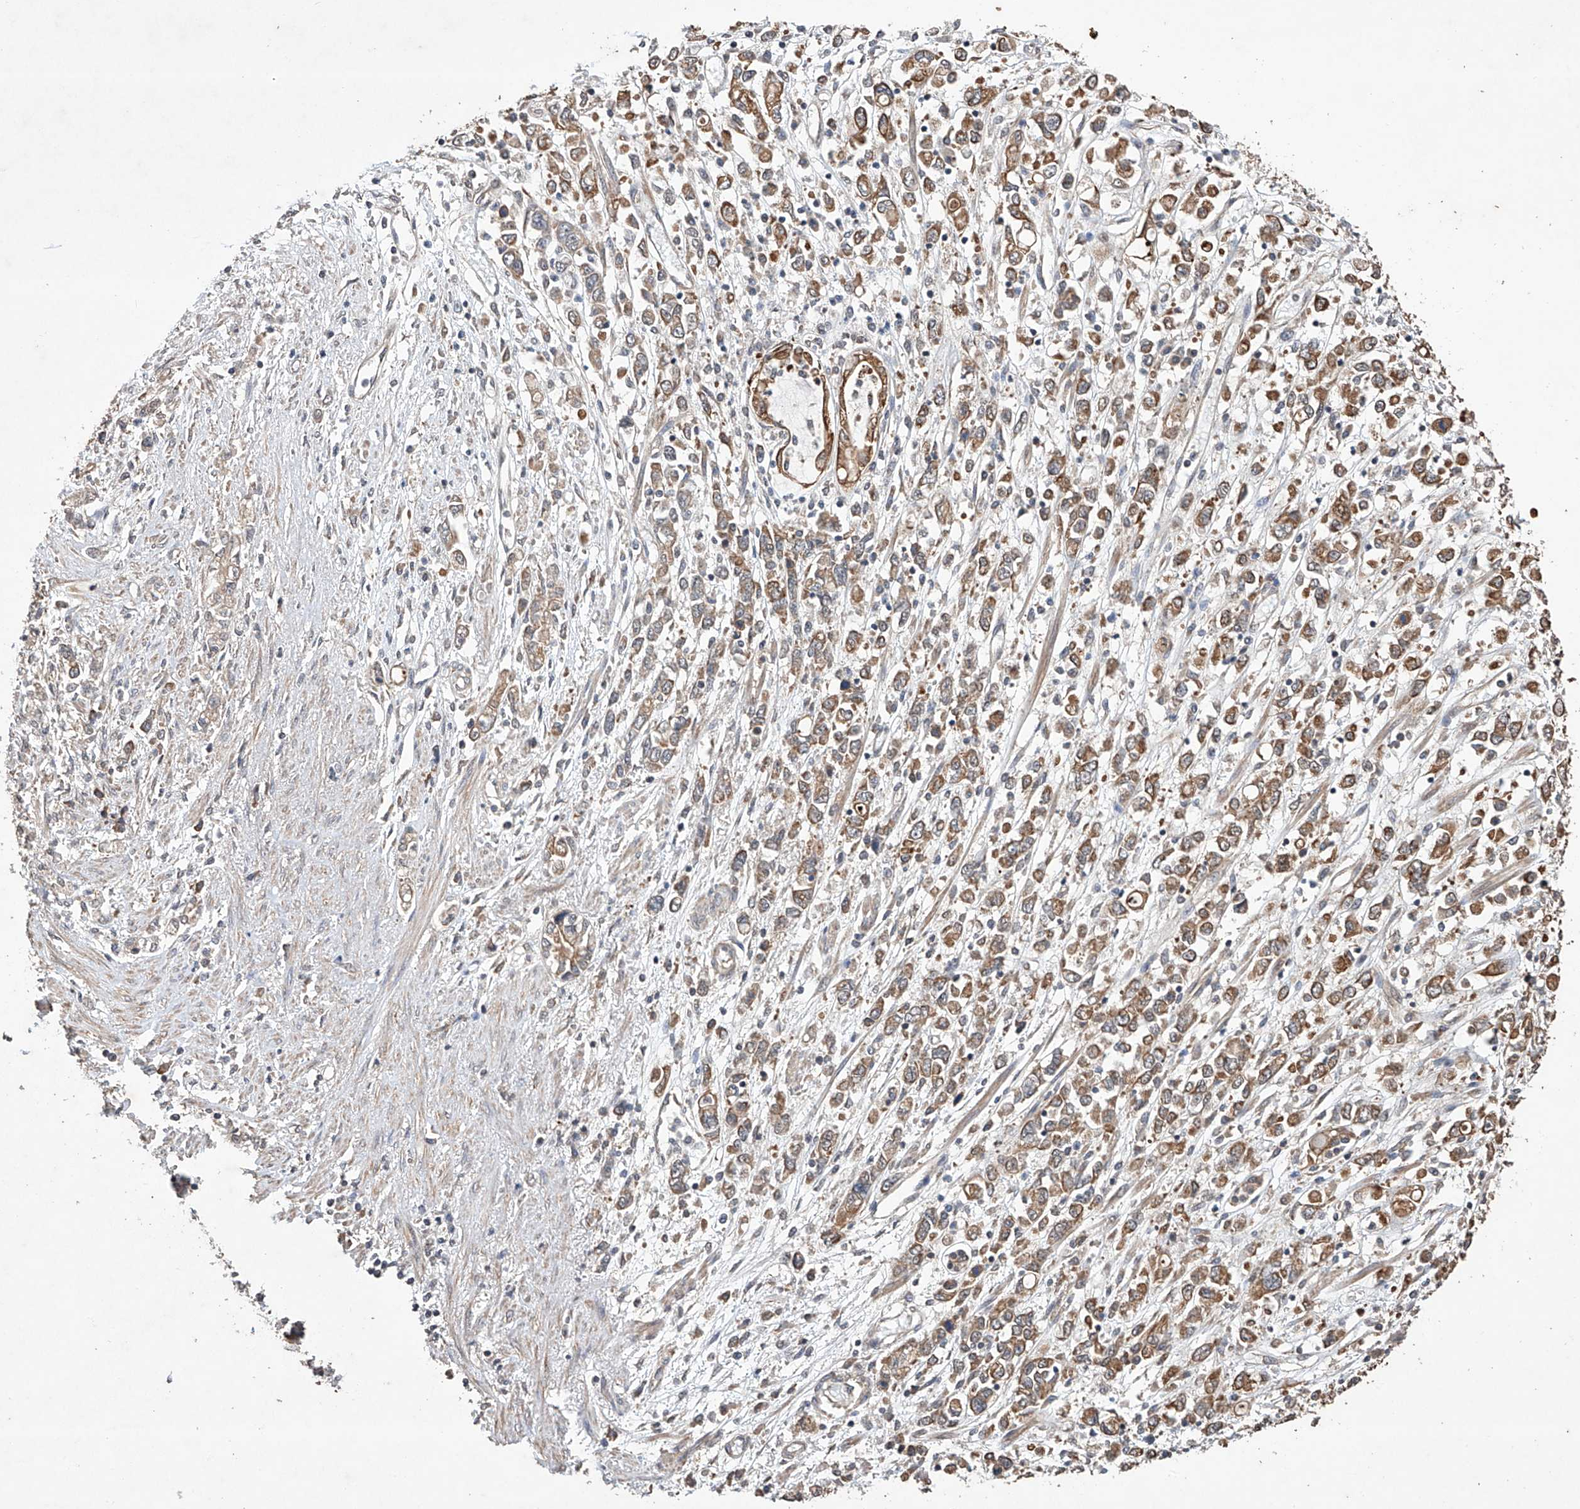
{"staining": {"intensity": "moderate", "quantity": "25%-75%", "location": "cytoplasmic/membranous"}, "tissue": "stomach cancer", "cell_type": "Tumor cells", "image_type": "cancer", "snomed": [{"axis": "morphology", "description": "Adenocarcinoma, NOS"}, {"axis": "topography", "description": "Stomach"}], "caption": "There is medium levels of moderate cytoplasmic/membranous staining in tumor cells of stomach adenocarcinoma, as demonstrated by immunohistochemical staining (brown color).", "gene": "LURAP1", "patient": {"sex": "female", "age": 76}}